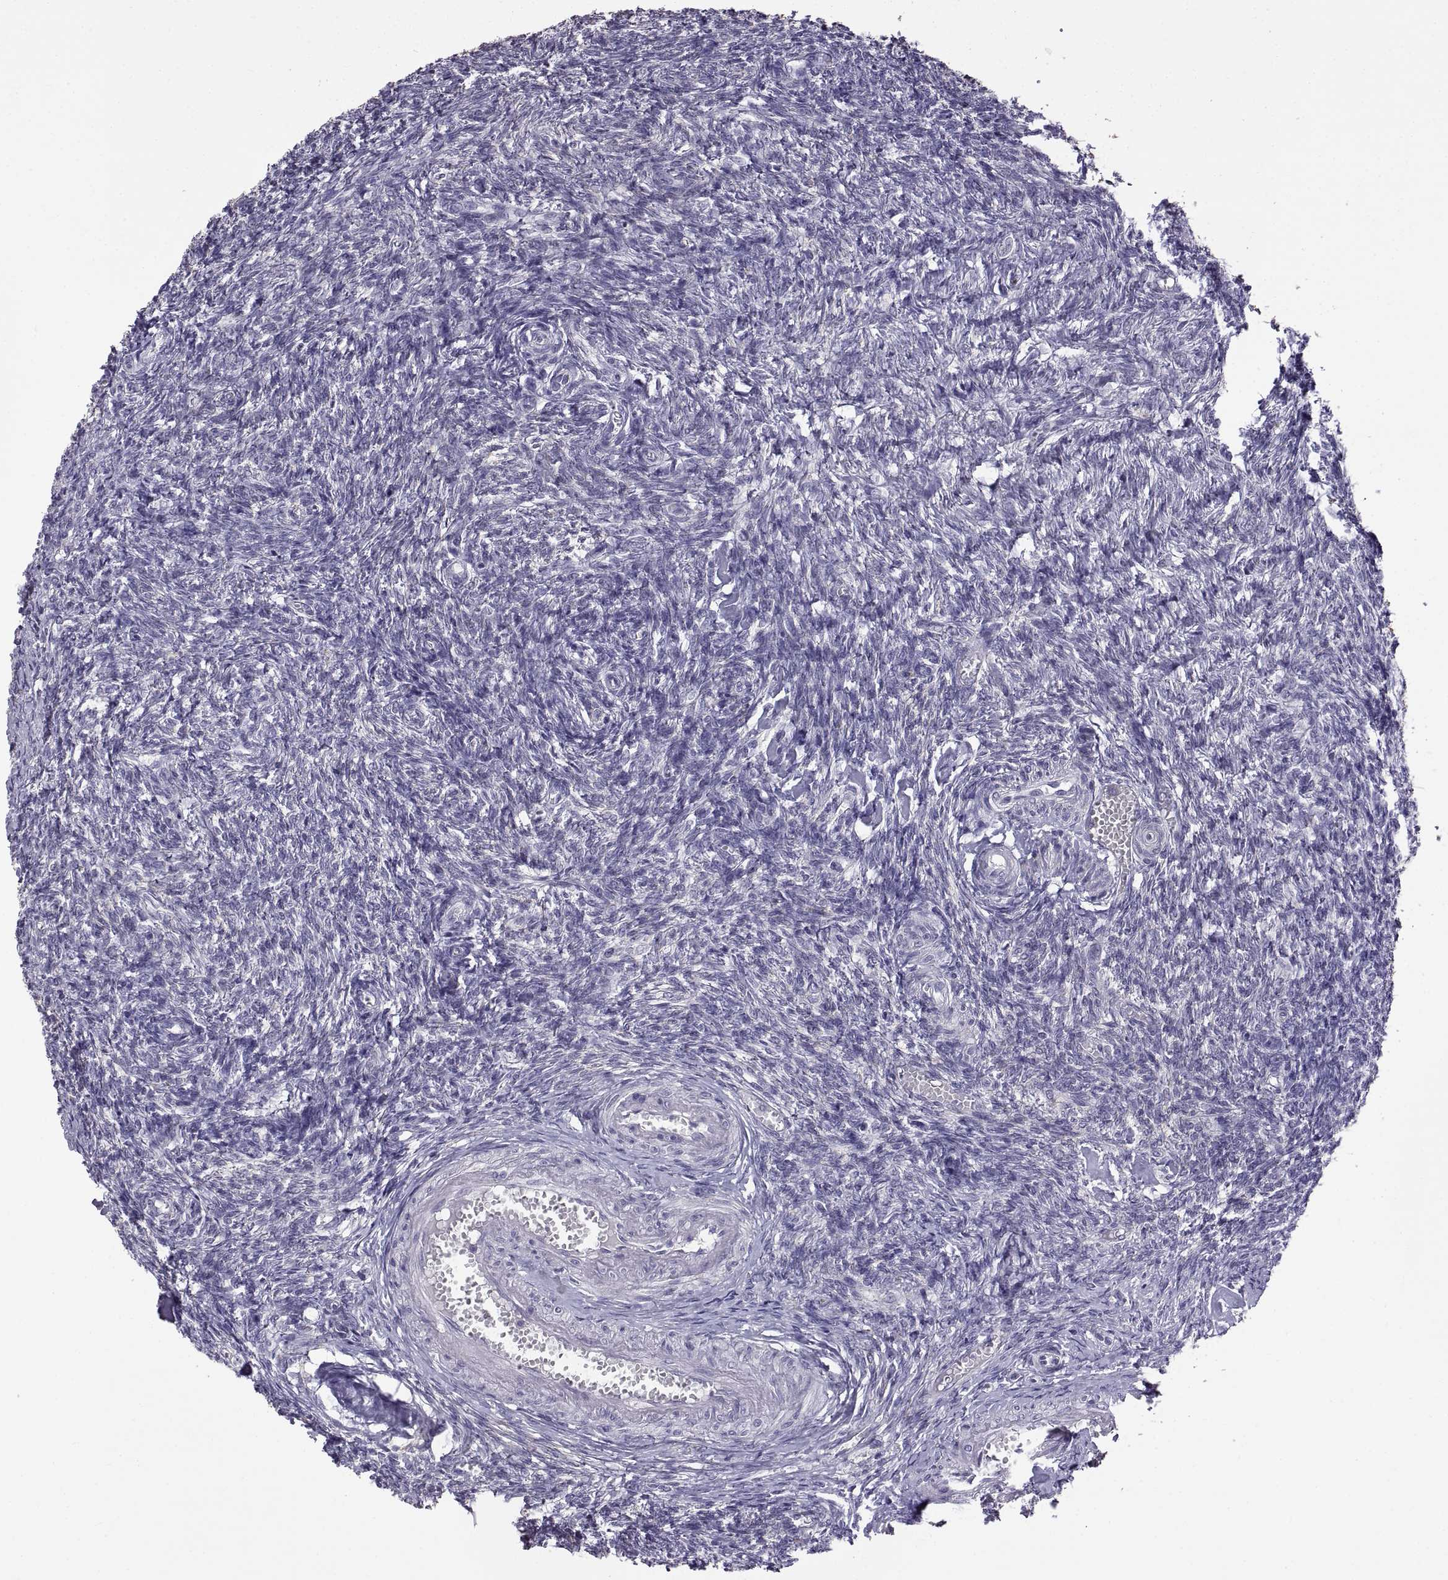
{"staining": {"intensity": "negative", "quantity": "none", "location": "none"}, "tissue": "ovary", "cell_type": "Follicle cells", "image_type": "normal", "snomed": [{"axis": "morphology", "description": "Normal tissue, NOS"}, {"axis": "topography", "description": "Ovary"}], "caption": "A micrograph of human ovary is negative for staining in follicle cells.", "gene": "MAGEB18", "patient": {"sex": "female", "age": 43}}